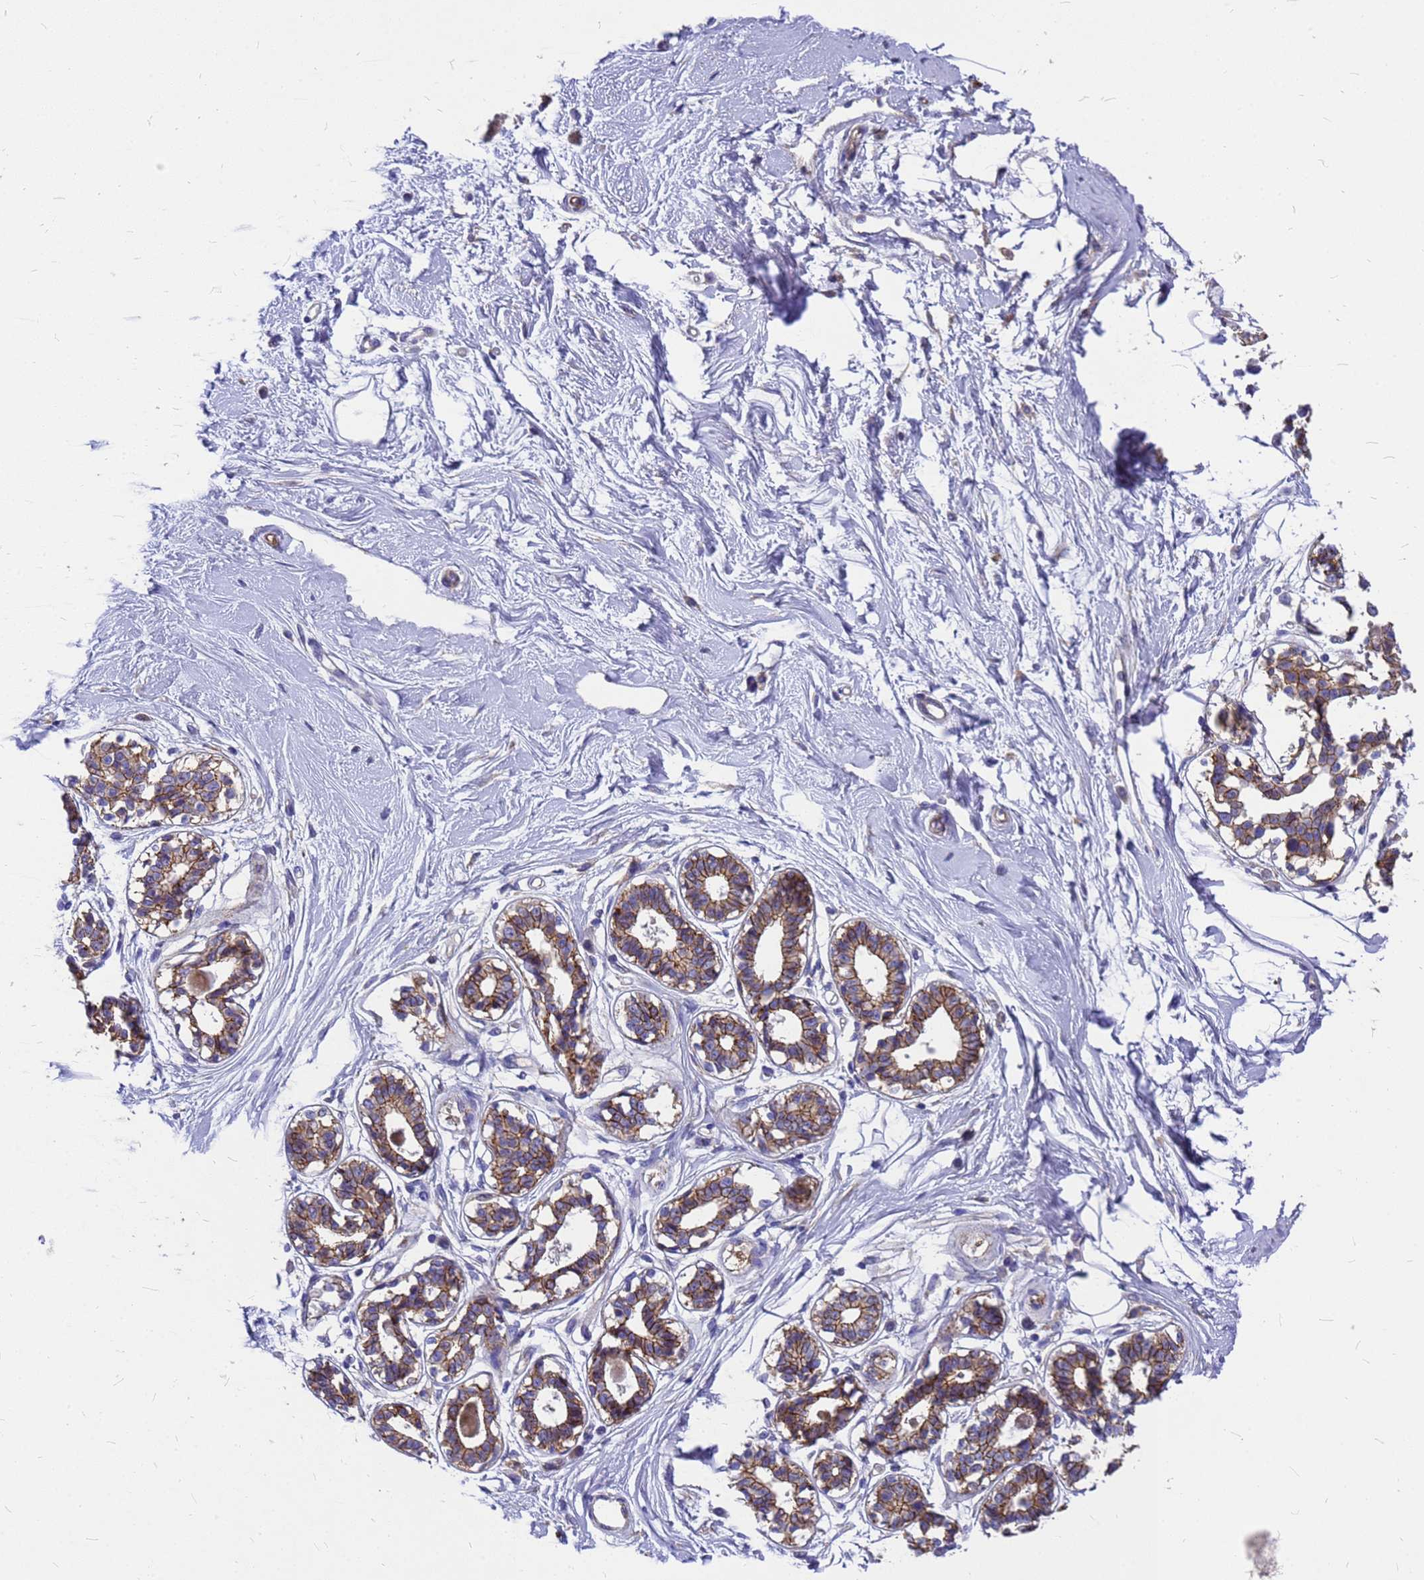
{"staining": {"intensity": "negative", "quantity": "none", "location": "none"}, "tissue": "breast", "cell_type": "Adipocytes", "image_type": "normal", "snomed": [{"axis": "morphology", "description": "Normal tissue, NOS"}, {"axis": "topography", "description": "Breast"}], "caption": "Immunohistochemistry (IHC) micrograph of normal breast stained for a protein (brown), which demonstrates no positivity in adipocytes.", "gene": "FBXW5", "patient": {"sex": "female", "age": 45}}